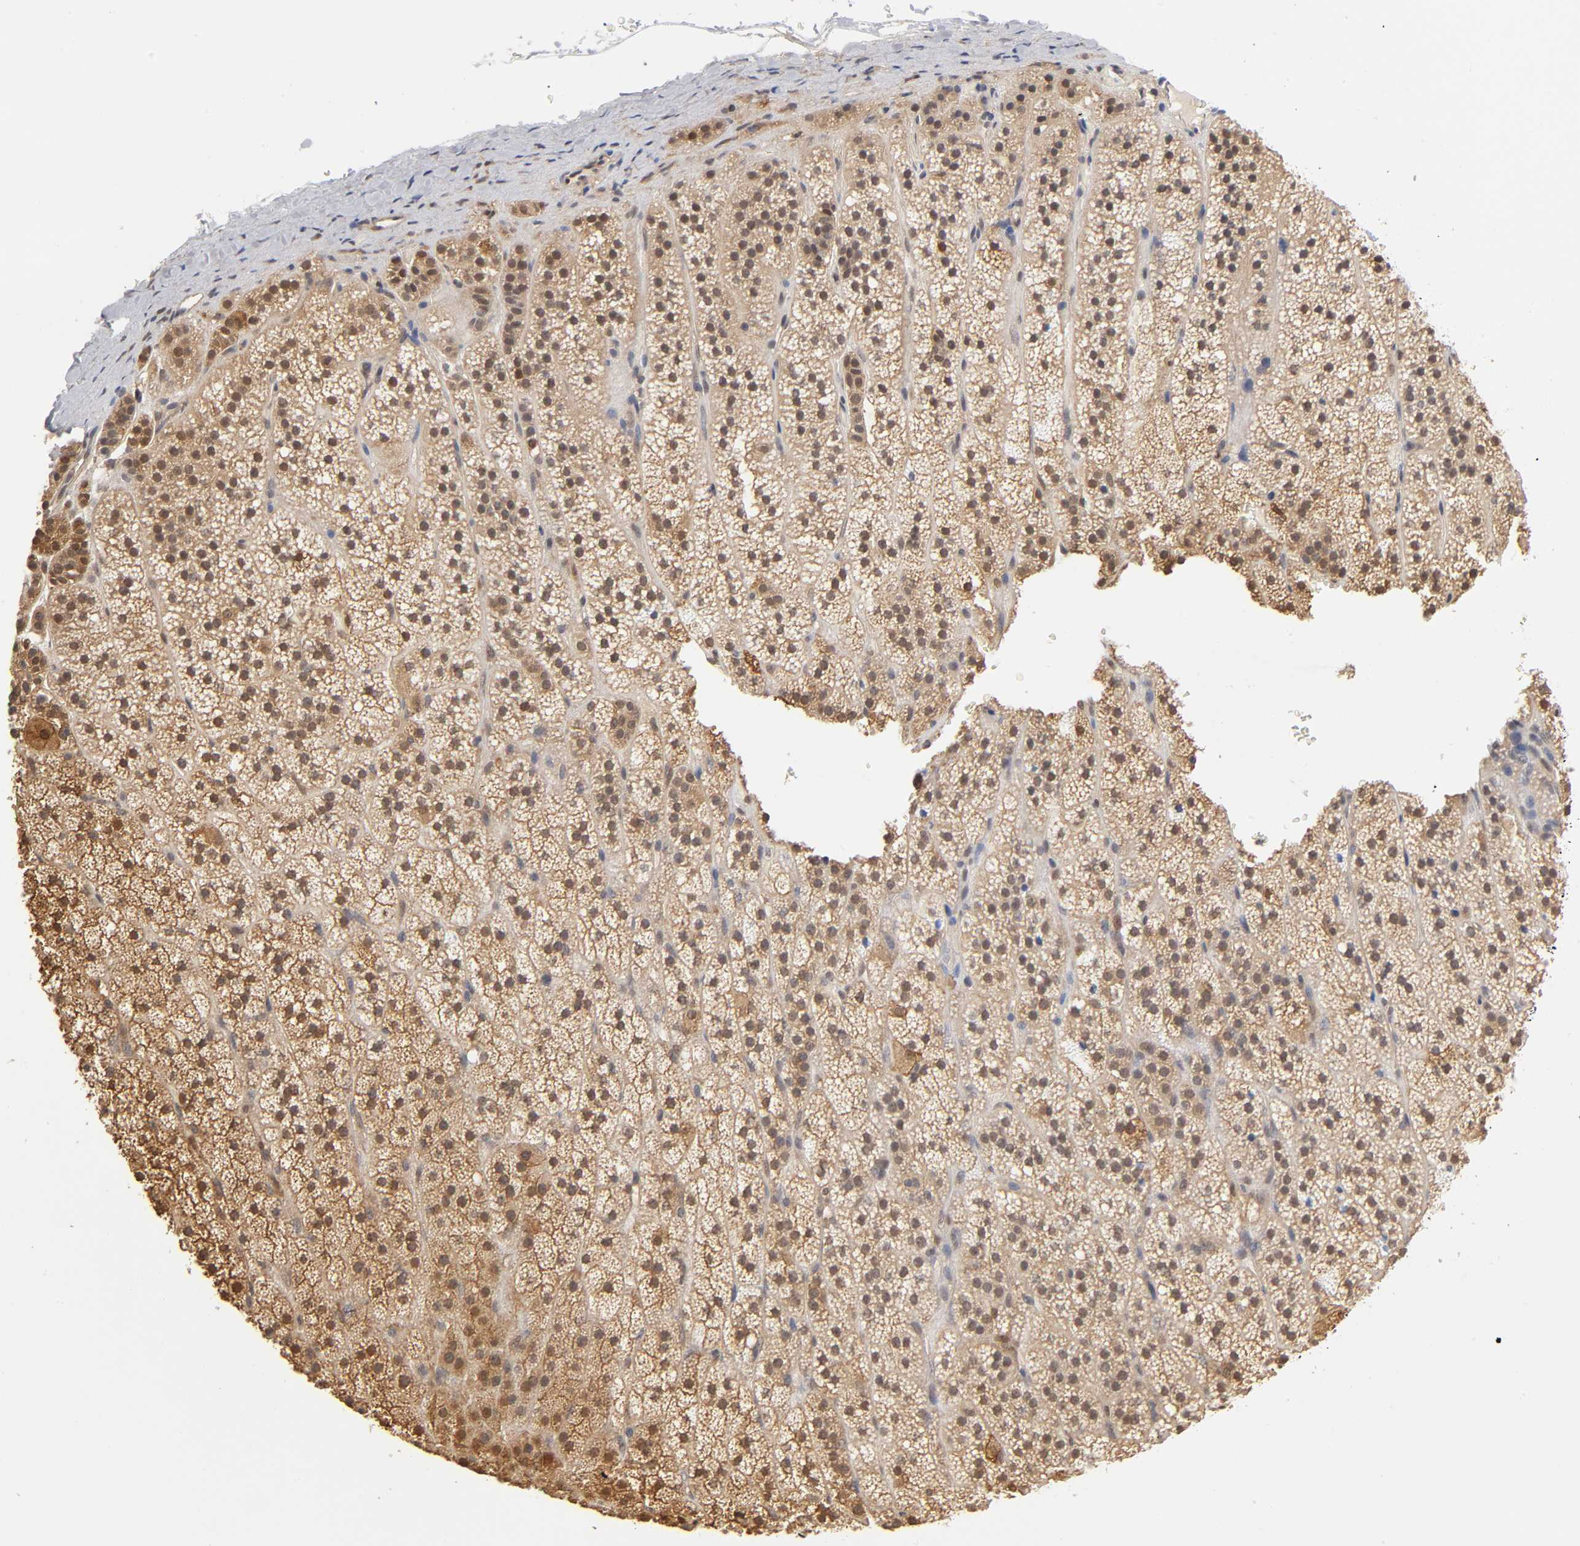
{"staining": {"intensity": "strong", "quantity": ">75%", "location": "cytoplasmic/membranous"}, "tissue": "adrenal gland", "cell_type": "Glandular cells", "image_type": "normal", "snomed": [{"axis": "morphology", "description": "Normal tissue, NOS"}, {"axis": "topography", "description": "Adrenal gland"}], "caption": "DAB immunohistochemical staining of normal human adrenal gland exhibits strong cytoplasmic/membranous protein positivity in about >75% of glandular cells. Using DAB (brown) and hematoxylin (blue) stains, captured at high magnification using brightfield microscopy.", "gene": "DFFB", "patient": {"sex": "male", "age": 35}}